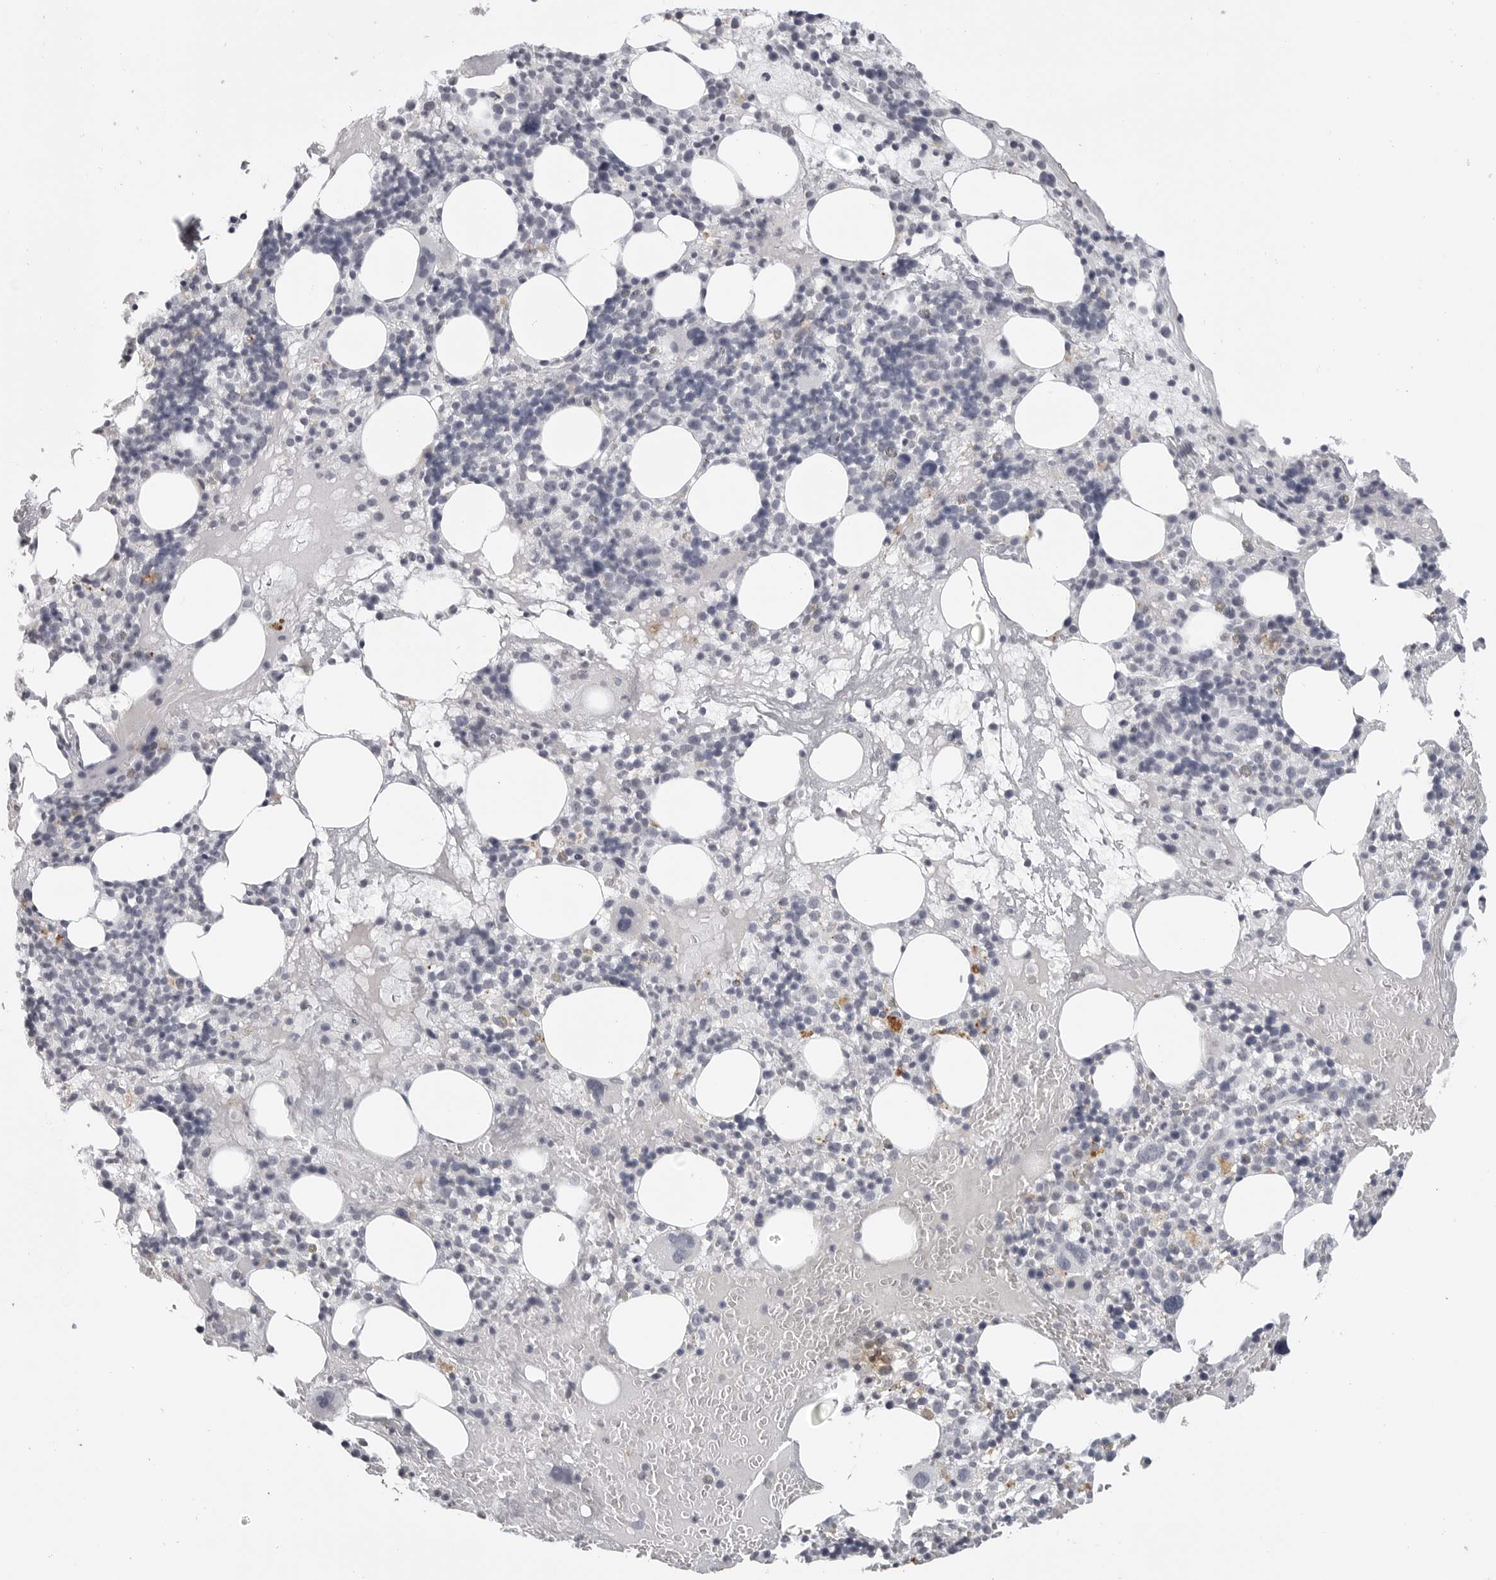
{"staining": {"intensity": "negative", "quantity": "none", "location": "none"}, "tissue": "bone marrow", "cell_type": "Hematopoietic cells", "image_type": "normal", "snomed": [{"axis": "morphology", "description": "Normal tissue, NOS"}, {"axis": "morphology", "description": "Inflammation, NOS"}, {"axis": "topography", "description": "Bone marrow"}], "caption": "High magnification brightfield microscopy of benign bone marrow stained with DAB (brown) and counterstained with hematoxylin (blue): hematopoietic cells show no significant staining. (DAB (3,3'-diaminobenzidine) IHC visualized using brightfield microscopy, high magnification).", "gene": "PRSS1", "patient": {"sex": "female", "age": 77}}